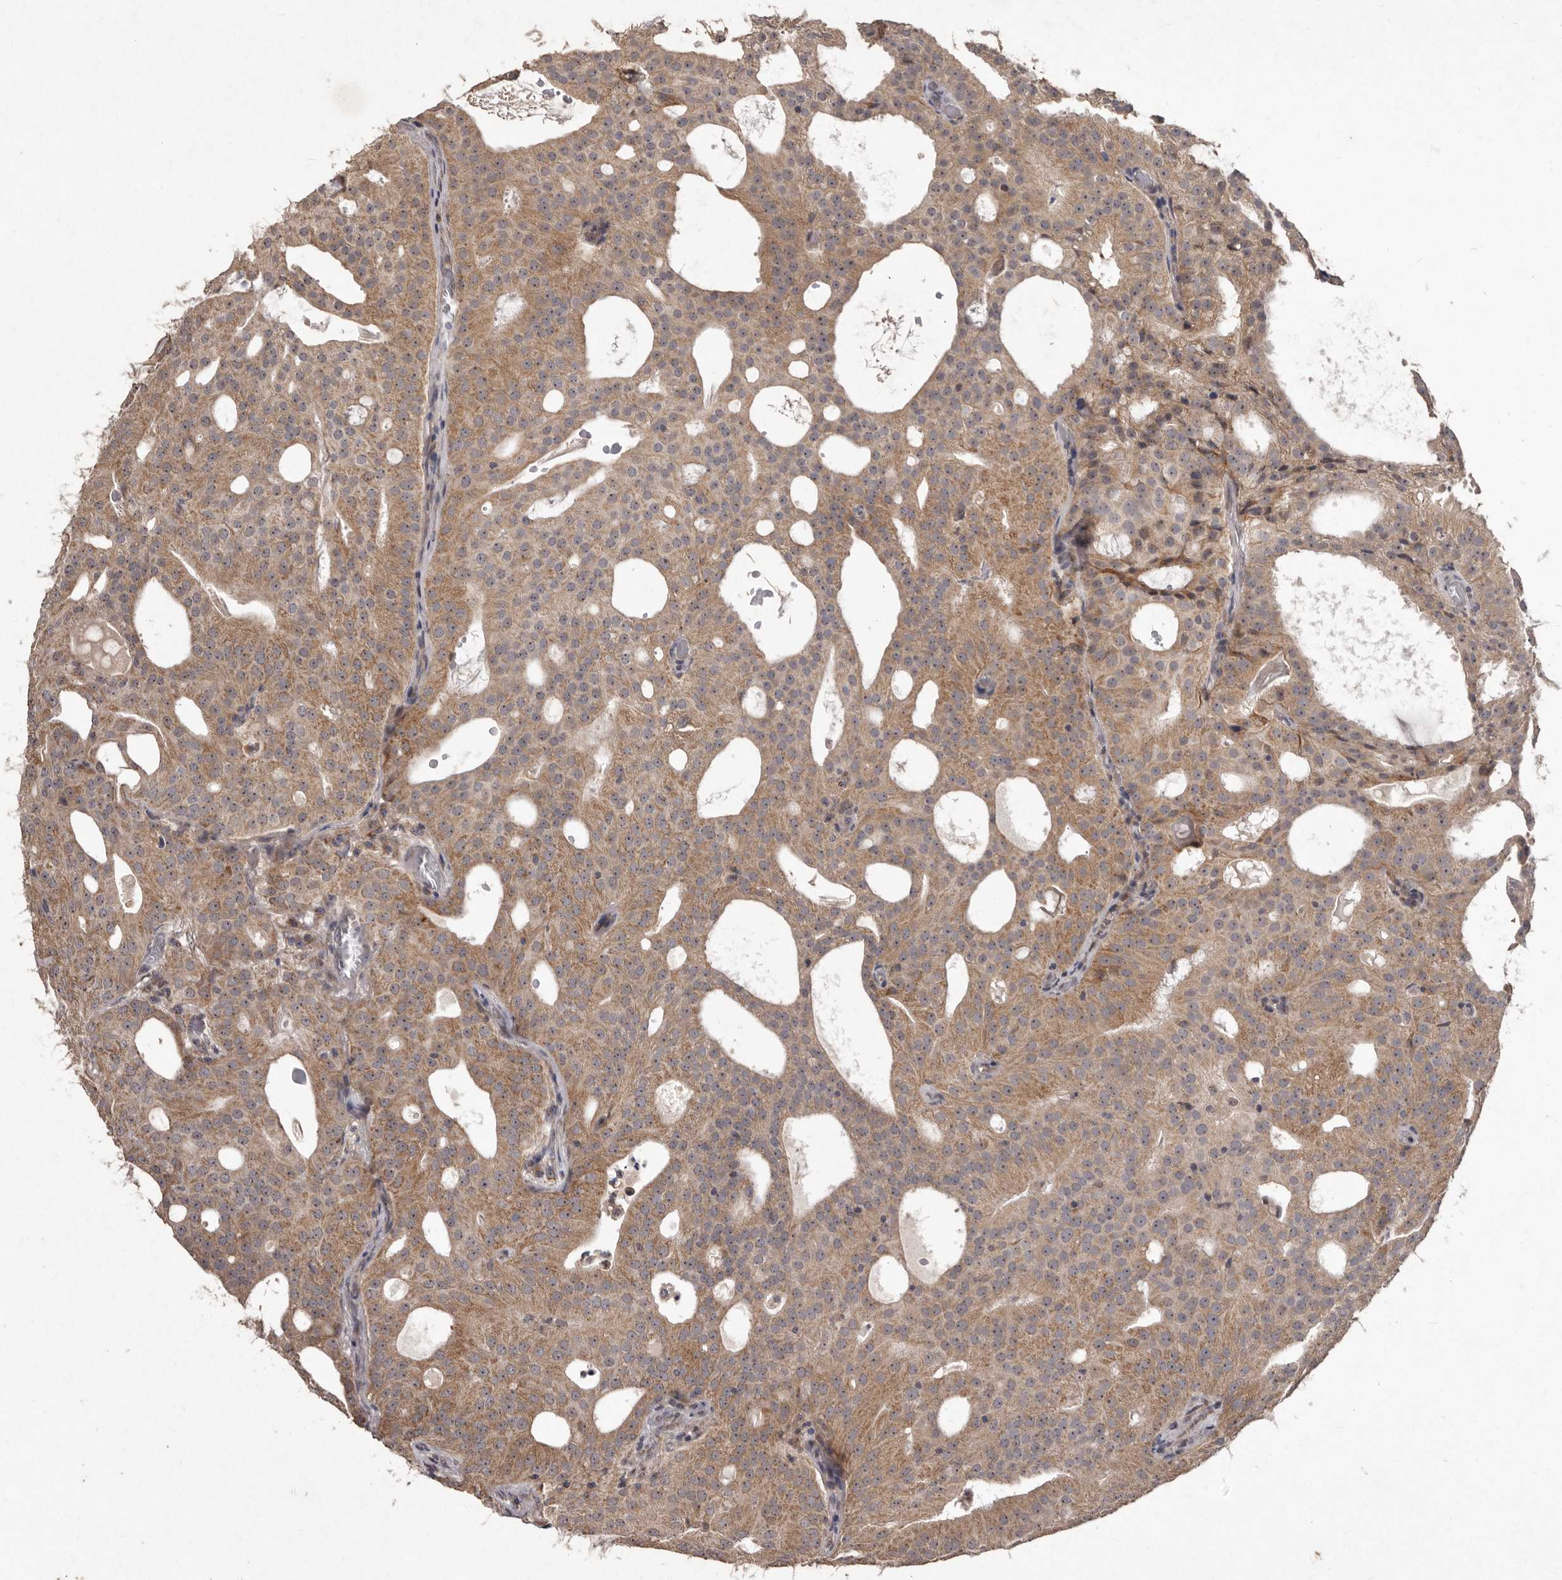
{"staining": {"intensity": "moderate", "quantity": ">75%", "location": "cytoplasmic/membranous,nuclear"}, "tissue": "prostate cancer", "cell_type": "Tumor cells", "image_type": "cancer", "snomed": [{"axis": "morphology", "description": "Adenocarcinoma, Medium grade"}, {"axis": "topography", "description": "Prostate"}], "caption": "High-magnification brightfield microscopy of medium-grade adenocarcinoma (prostate) stained with DAB (3,3'-diaminobenzidine) (brown) and counterstained with hematoxylin (blue). tumor cells exhibit moderate cytoplasmic/membranous and nuclear staining is identified in approximately>75% of cells.", "gene": "FLAD1", "patient": {"sex": "male", "age": 88}}